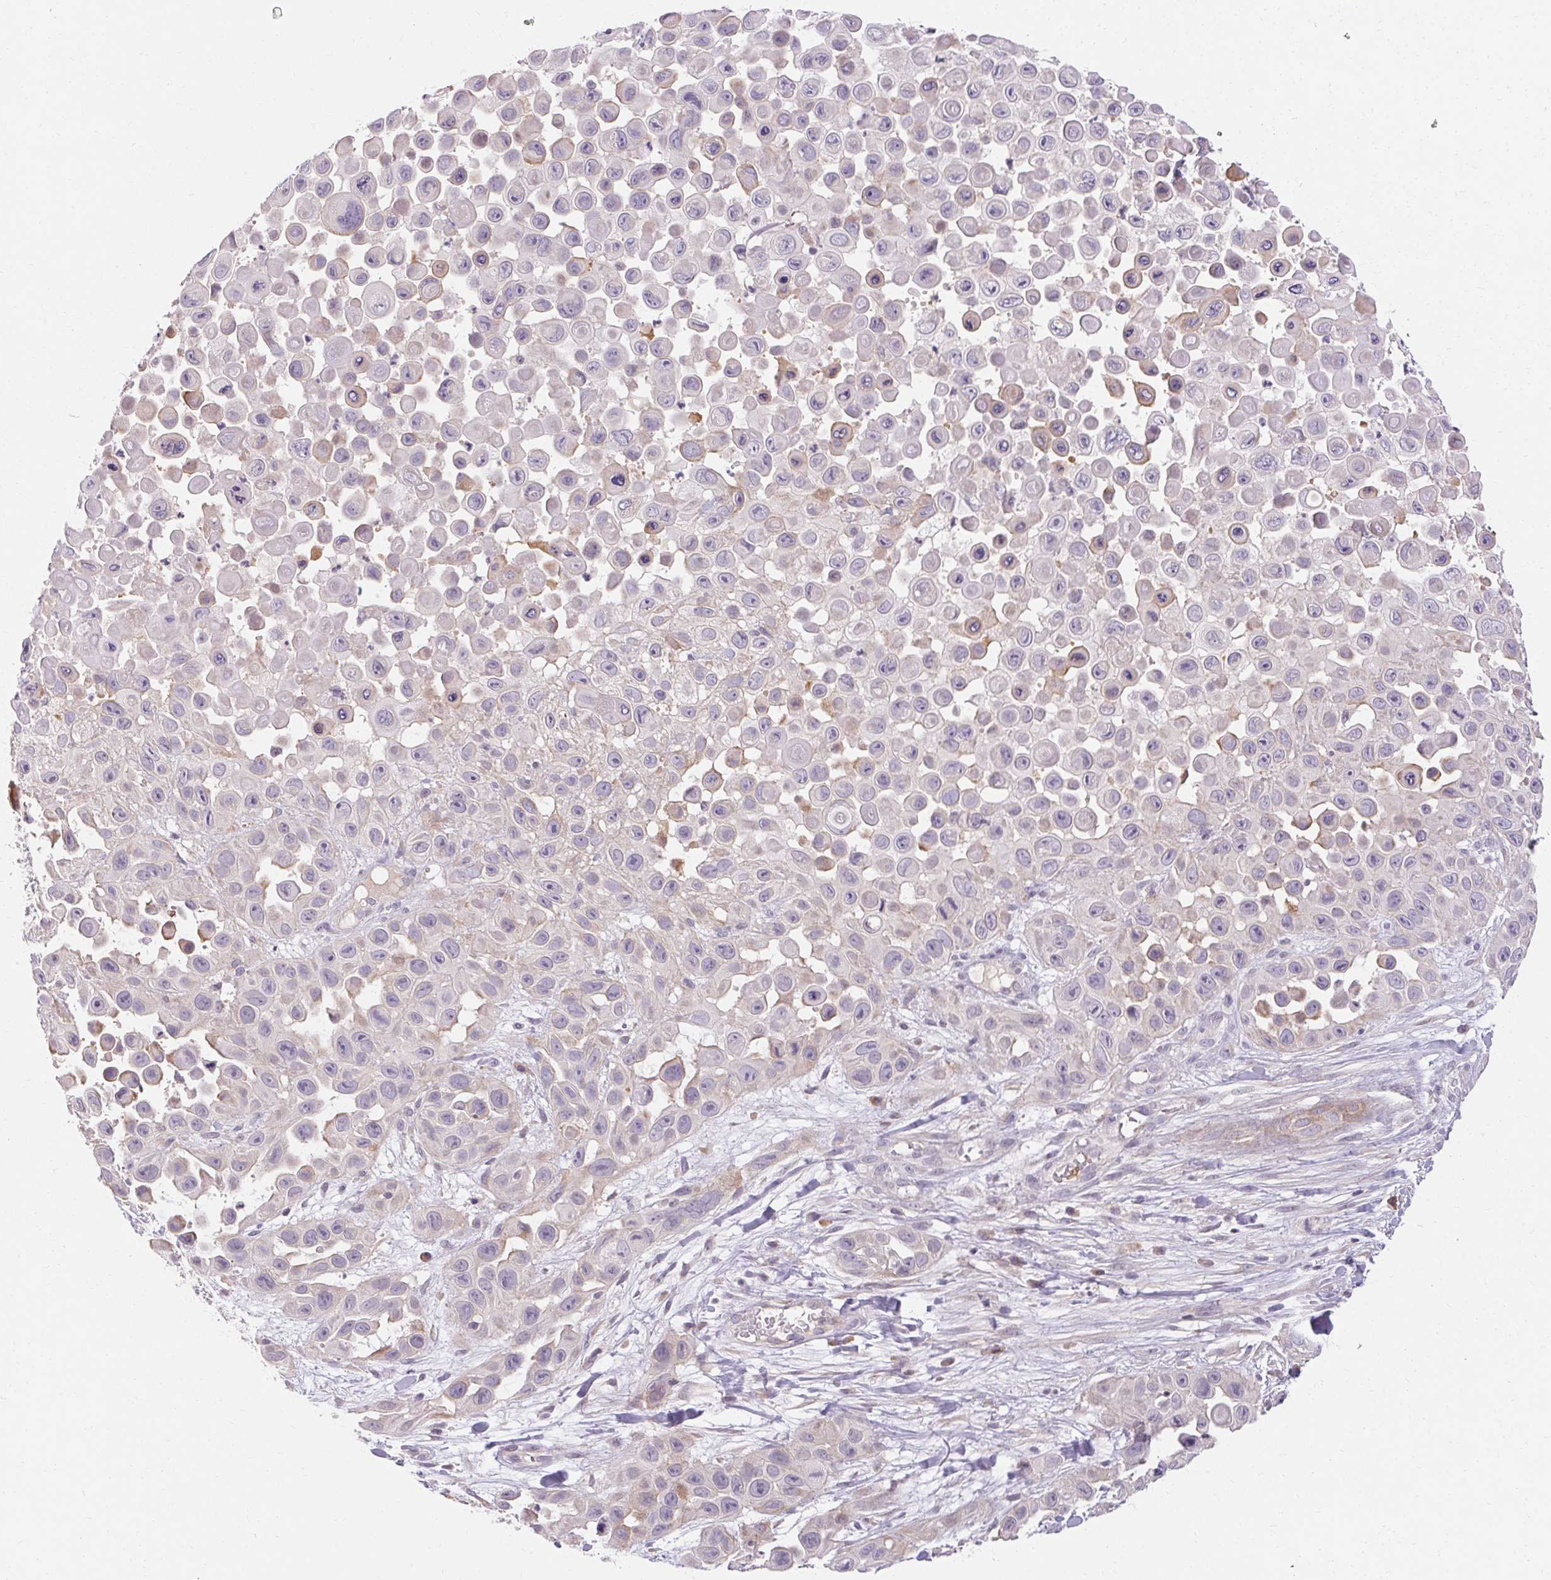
{"staining": {"intensity": "negative", "quantity": "none", "location": "none"}, "tissue": "skin cancer", "cell_type": "Tumor cells", "image_type": "cancer", "snomed": [{"axis": "morphology", "description": "Squamous cell carcinoma, NOS"}, {"axis": "topography", "description": "Skin"}], "caption": "DAB immunohistochemical staining of human skin cancer (squamous cell carcinoma) displays no significant expression in tumor cells.", "gene": "TMEM52B", "patient": {"sex": "male", "age": 81}}